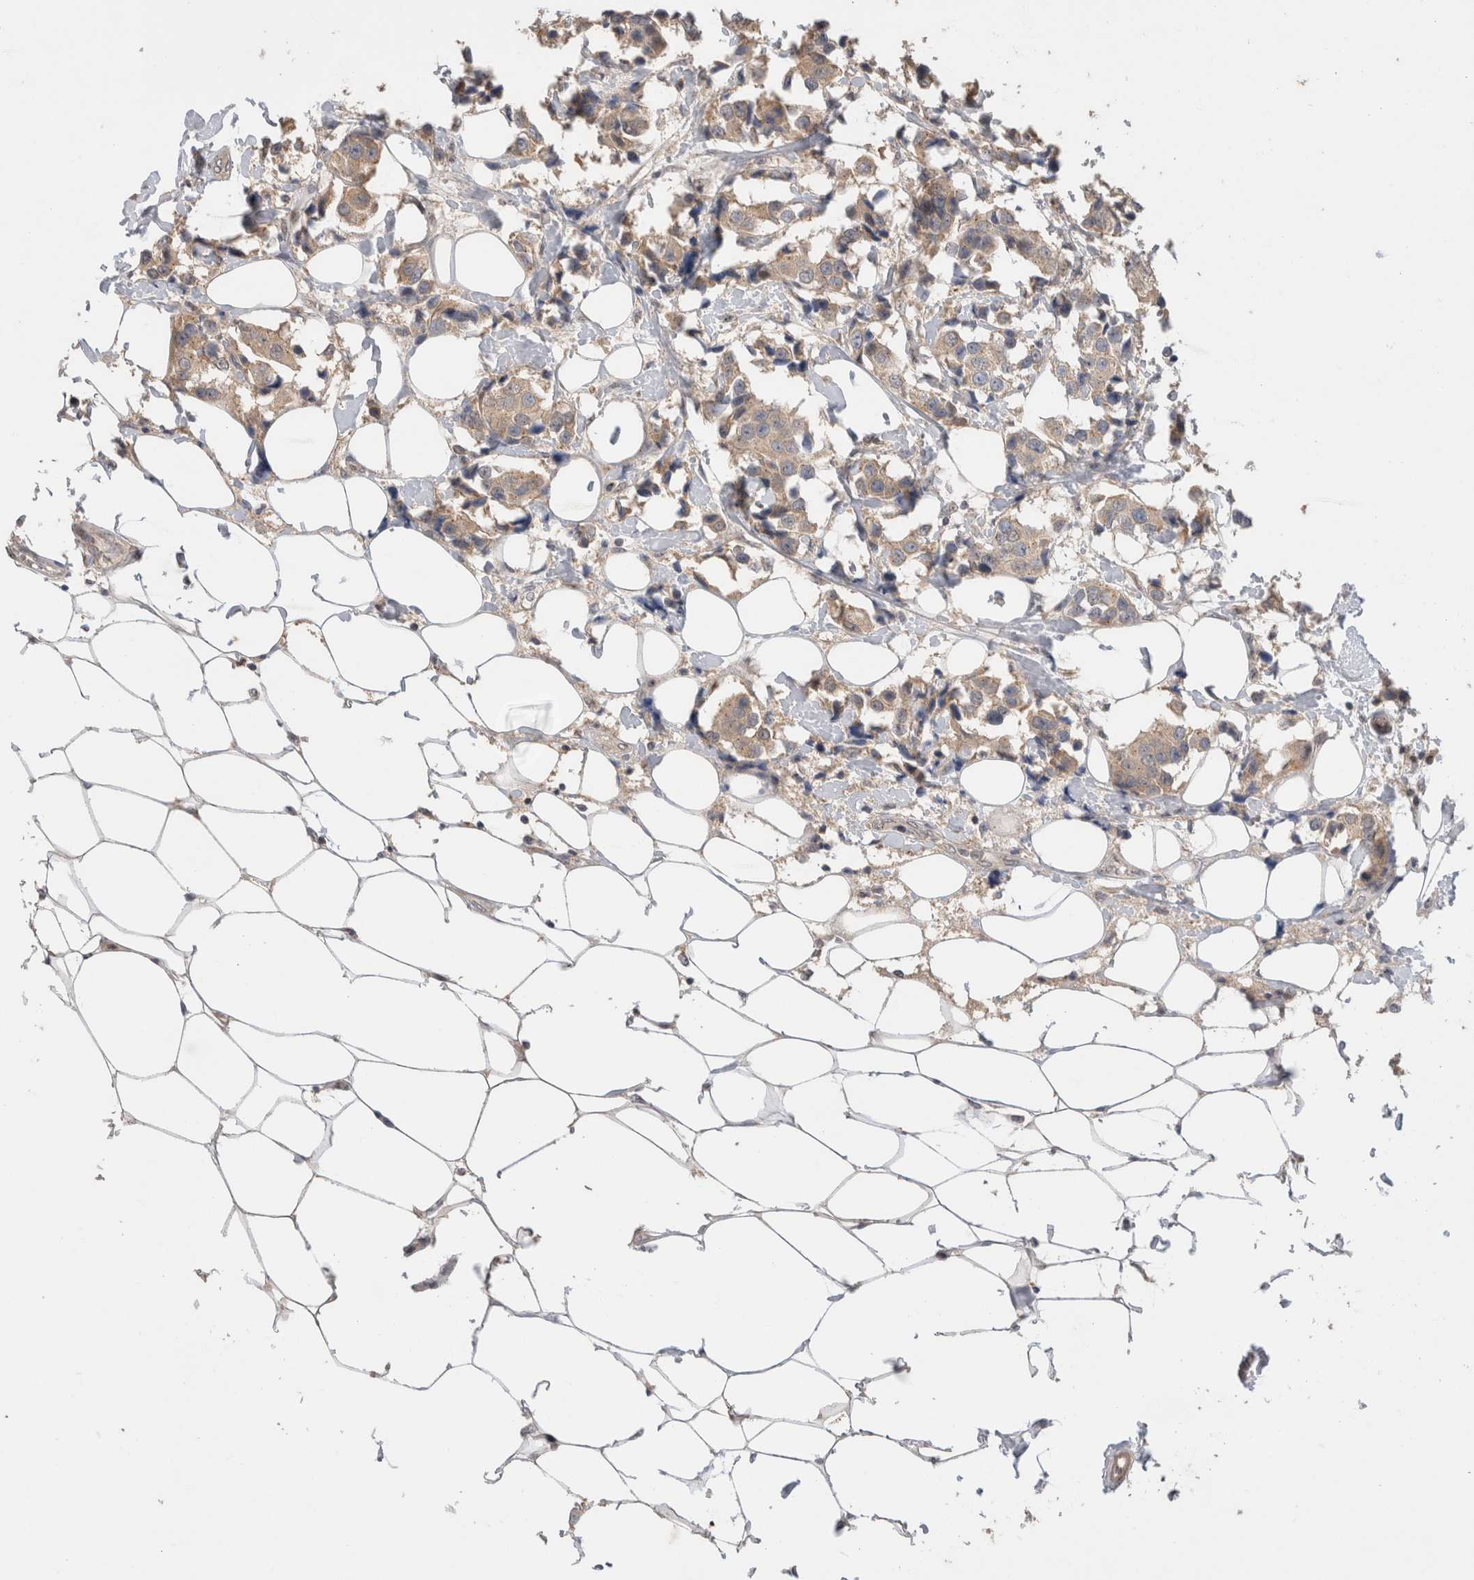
{"staining": {"intensity": "weak", "quantity": ">75%", "location": "cytoplasmic/membranous"}, "tissue": "breast cancer", "cell_type": "Tumor cells", "image_type": "cancer", "snomed": [{"axis": "morphology", "description": "Normal tissue, NOS"}, {"axis": "morphology", "description": "Duct carcinoma"}, {"axis": "topography", "description": "Breast"}], "caption": "Weak cytoplasmic/membranous staining for a protein is identified in about >75% of tumor cells of intraductal carcinoma (breast) using IHC.", "gene": "SLC29A1", "patient": {"sex": "female", "age": 39}}